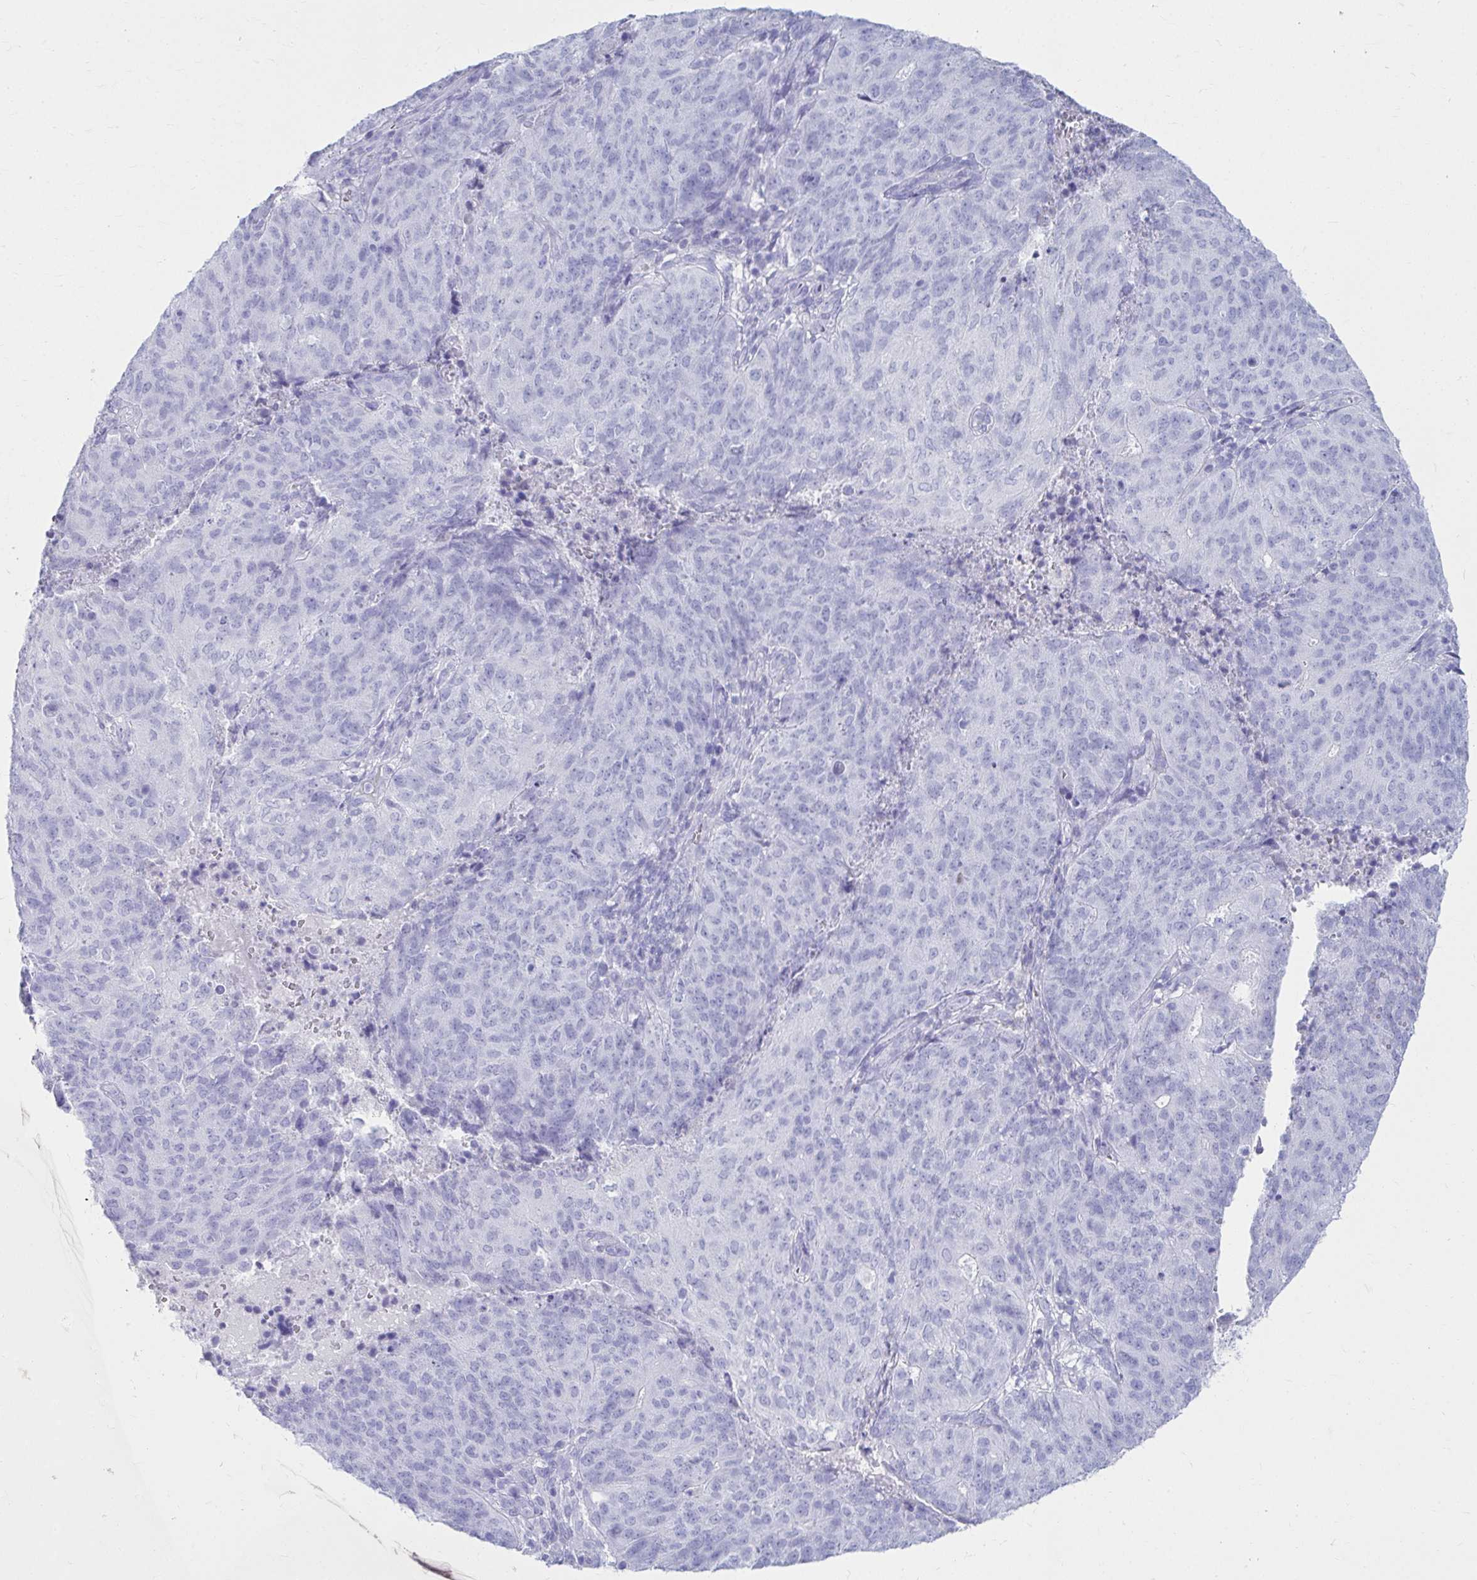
{"staining": {"intensity": "negative", "quantity": "none", "location": "none"}, "tissue": "endometrial cancer", "cell_type": "Tumor cells", "image_type": "cancer", "snomed": [{"axis": "morphology", "description": "Adenocarcinoma, NOS"}, {"axis": "topography", "description": "Endometrium"}], "caption": "Endometrial cancer (adenocarcinoma) was stained to show a protein in brown. There is no significant staining in tumor cells.", "gene": "ATP4B", "patient": {"sex": "female", "age": 82}}